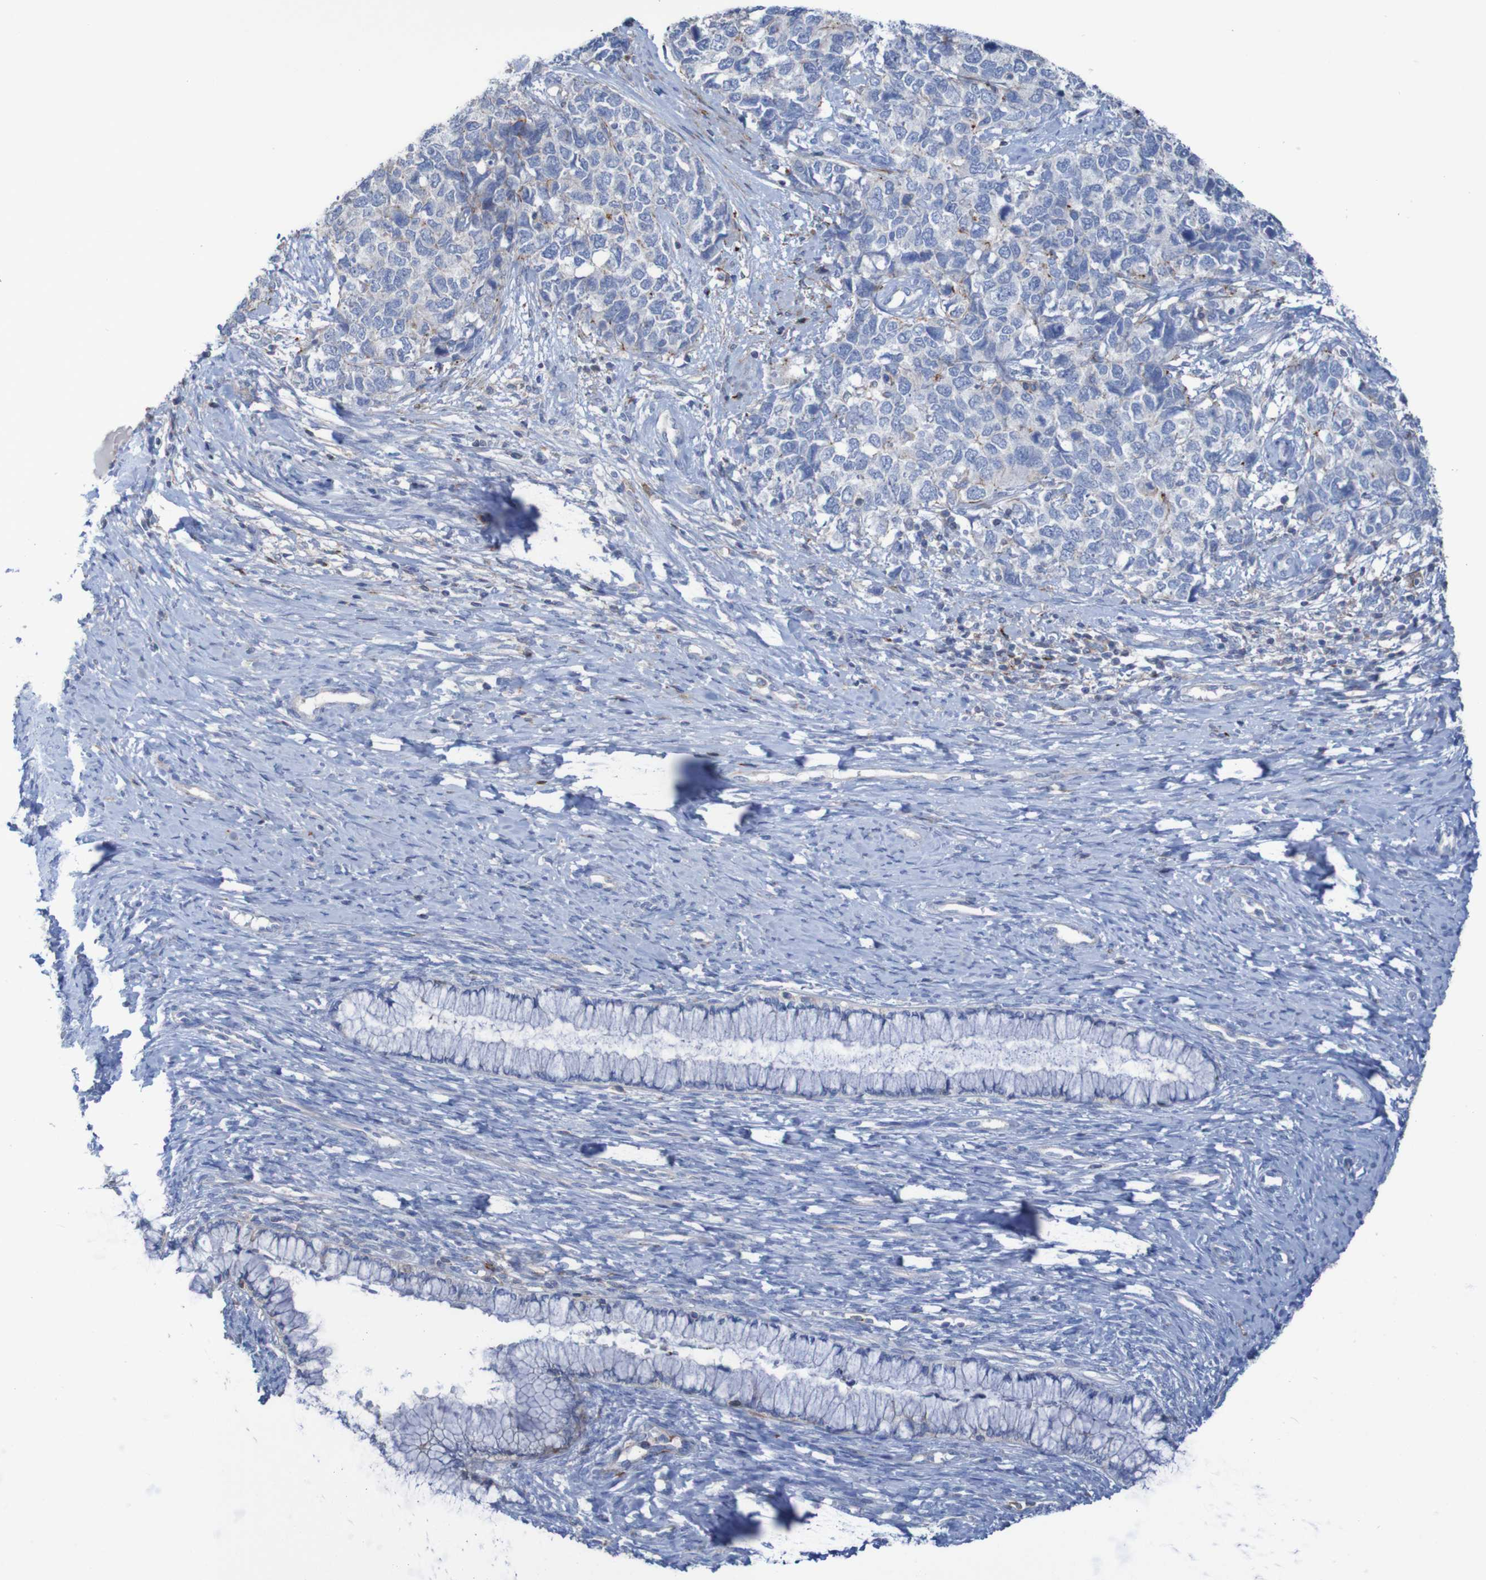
{"staining": {"intensity": "negative", "quantity": "none", "location": "none"}, "tissue": "cervical cancer", "cell_type": "Tumor cells", "image_type": "cancer", "snomed": [{"axis": "morphology", "description": "Squamous cell carcinoma, NOS"}, {"axis": "topography", "description": "Cervix"}], "caption": "Tumor cells show no significant staining in cervical cancer (squamous cell carcinoma). (Stains: DAB (3,3'-diaminobenzidine) immunohistochemistry (IHC) with hematoxylin counter stain, Microscopy: brightfield microscopy at high magnification).", "gene": "RNF182", "patient": {"sex": "female", "age": 63}}